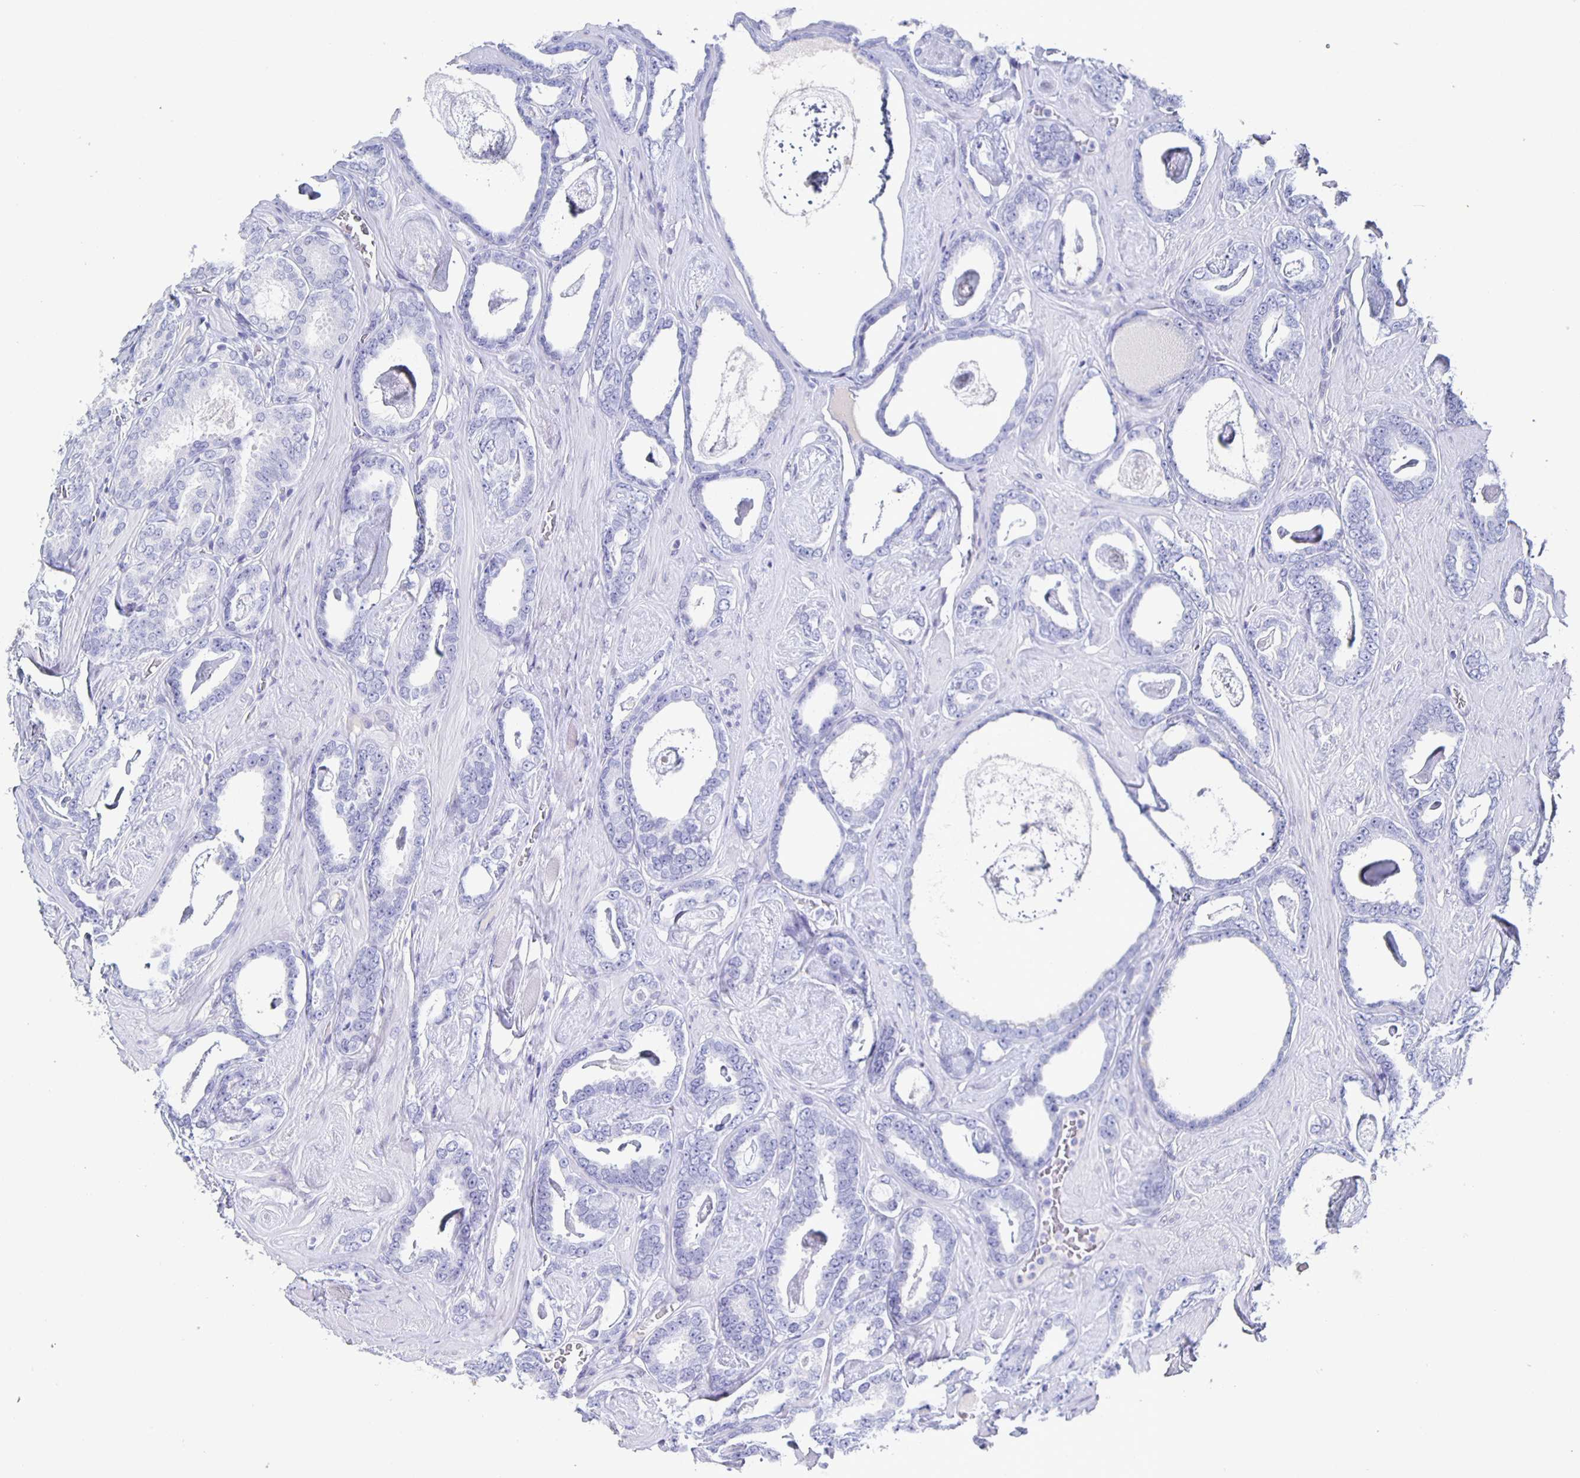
{"staining": {"intensity": "negative", "quantity": "none", "location": "none"}, "tissue": "prostate cancer", "cell_type": "Tumor cells", "image_type": "cancer", "snomed": [{"axis": "morphology", "description": "Adenocarcinoma, High grade"}, {"axis": "topography", "description": "Prostate"}], "caption": "Tumor cells show no significant protein expression in prostate cancer.", "gene": "CCDC17", "patient": {"sex": "male", "age": 63}}